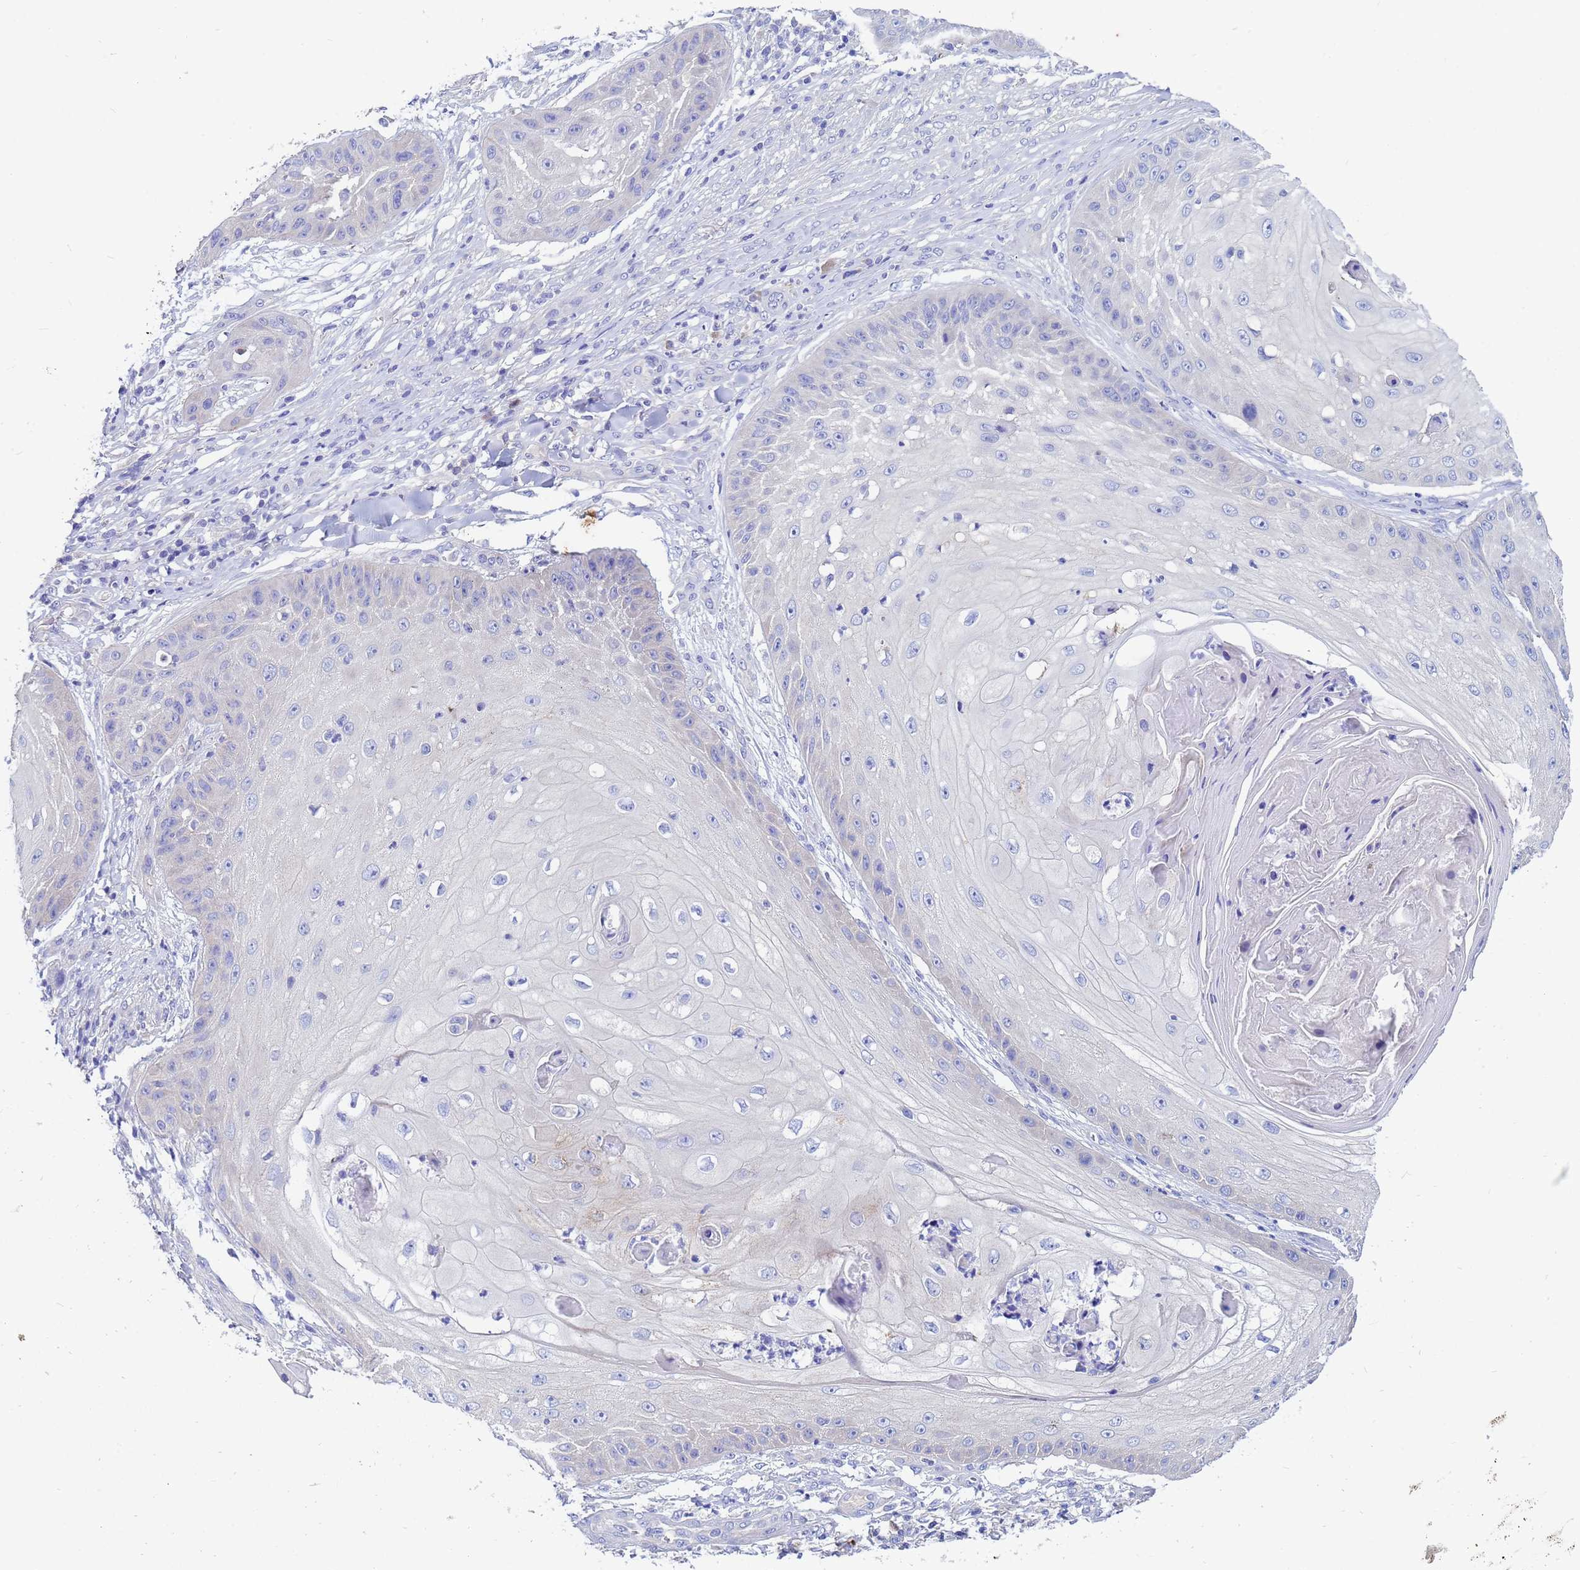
{"staining": {"intensity": "negative", "quantity": "none", "location": "none"}, "tissue": "skin cancer", "cell_type": "Tumor cells", "image_type": "cancer", "snomed": [{"axis": "morphology", "description": "Squamous cell carcinoma, NOS"}, {"axis": "topography", "description": "Skin"}], "caption": "IHC micrograph of neoplastic tissue: skin squamous cell carcinoma stained with DAB shows no significant protein positivity in tumor cells. (Brightfield microscopy of DAB (3,3'-diaminobenzidine) IHC at high magnification).", "gene": "UBE2O", "patient": {"sex": "male", "age": 70}}